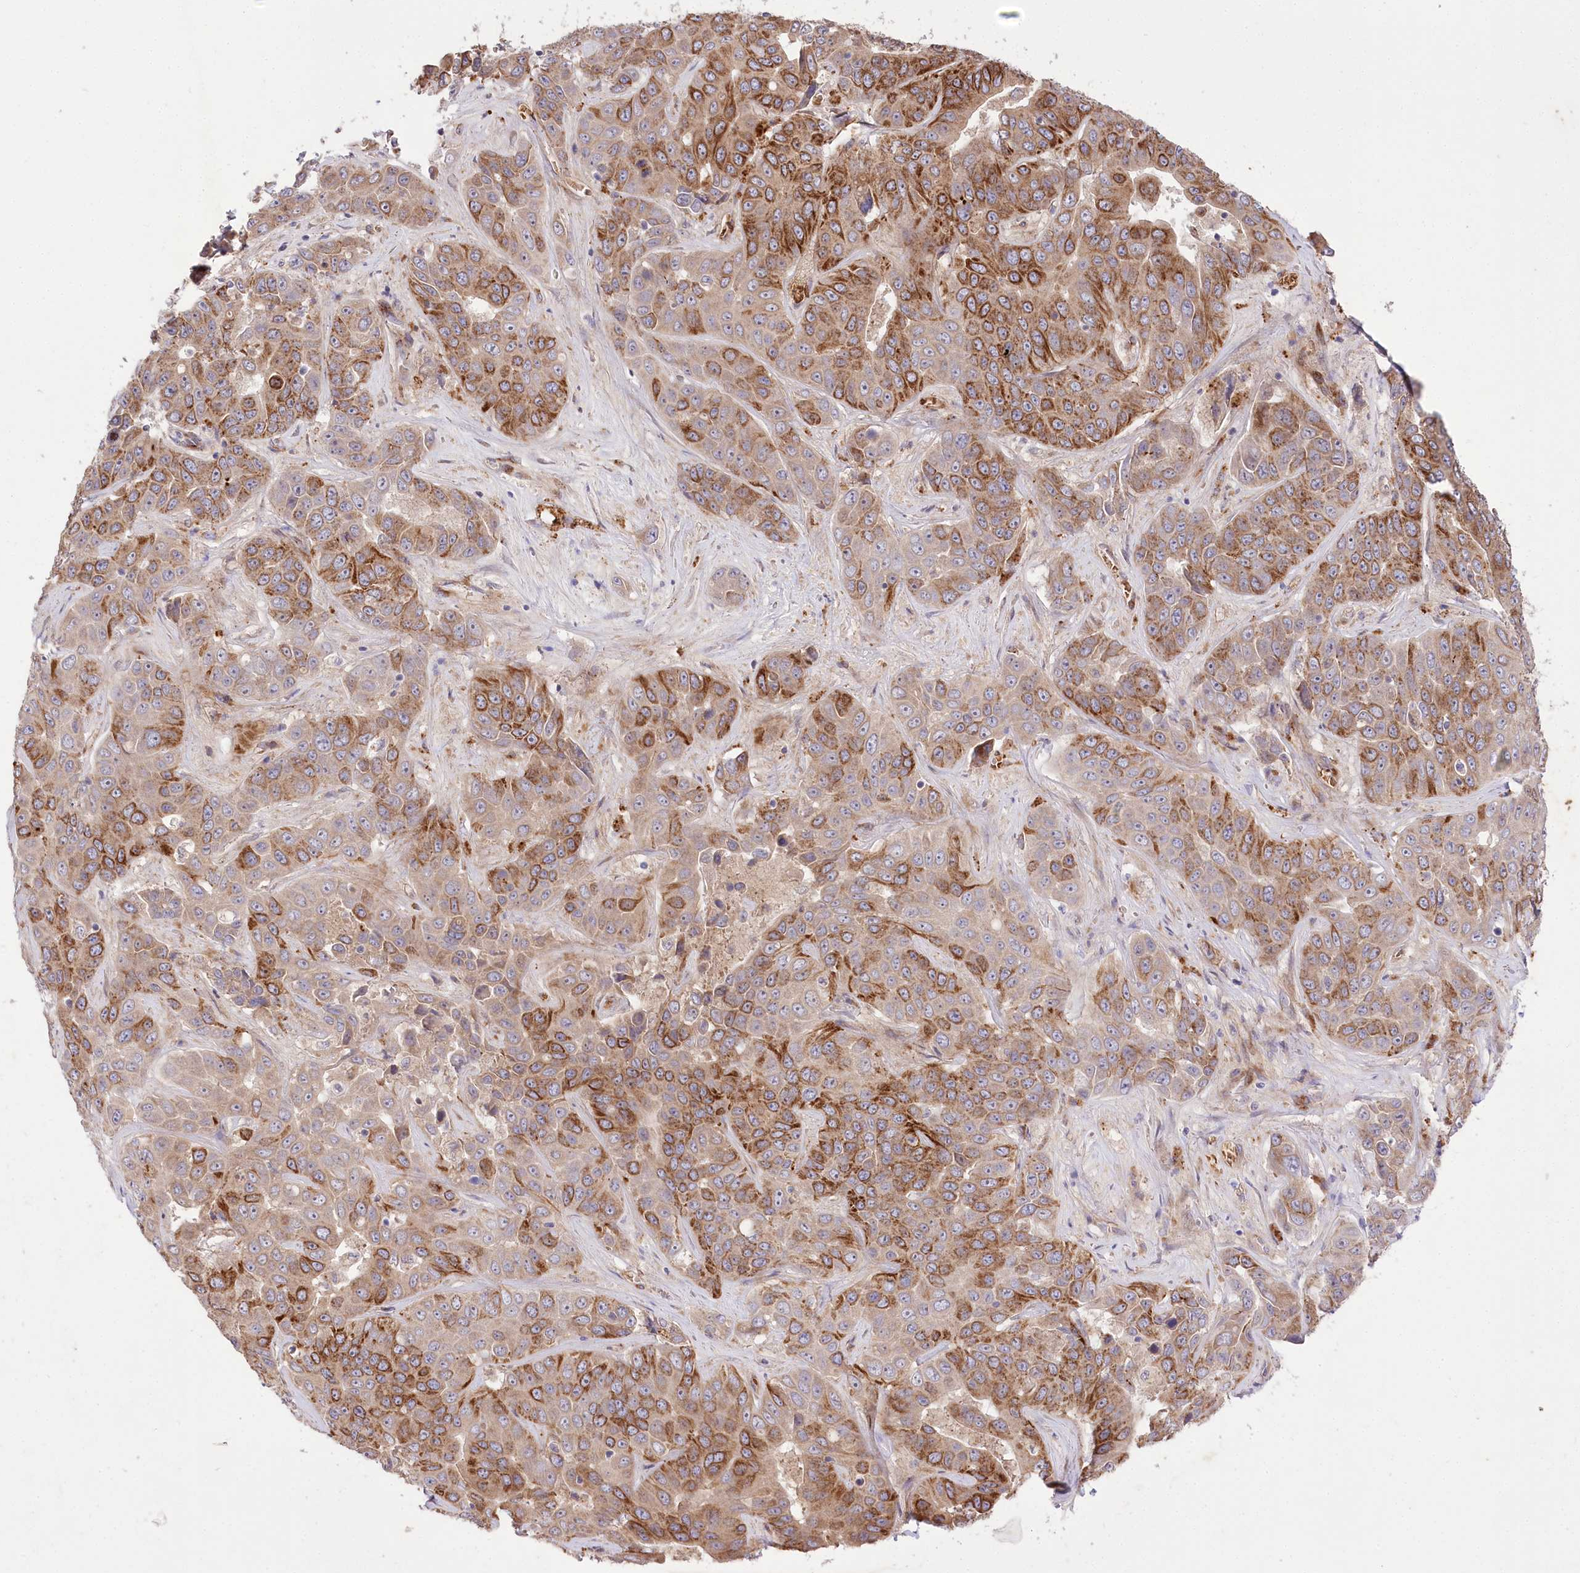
{"staining": {"intensity": "strong", "quantity": "25%-75%", "location": "cytoplasmic/membranous"}, "tissue": "liver cancer", "cell_type": "Tumor cells", "image_type": "cancer", "snomed": [{"axis": "morphology", "description": "Cholangiocarcinoma"}, {"axis": "topography", "description": "Liver"}], "caption": "Immunohistochemical staining of liver cancer (cholangiocarcinoma) reveals strong cytoplasmic/membranous protein positivity in approximately 25%-75% of tumor cells. (Stains: DAB (3,3'-diaminobenzidine) in brown, nuclei in blue, Microscopy: brightfield microscopy at high magnification).", "gene": "TRUB1", "patient": {"sex": "female", "age": 52}}